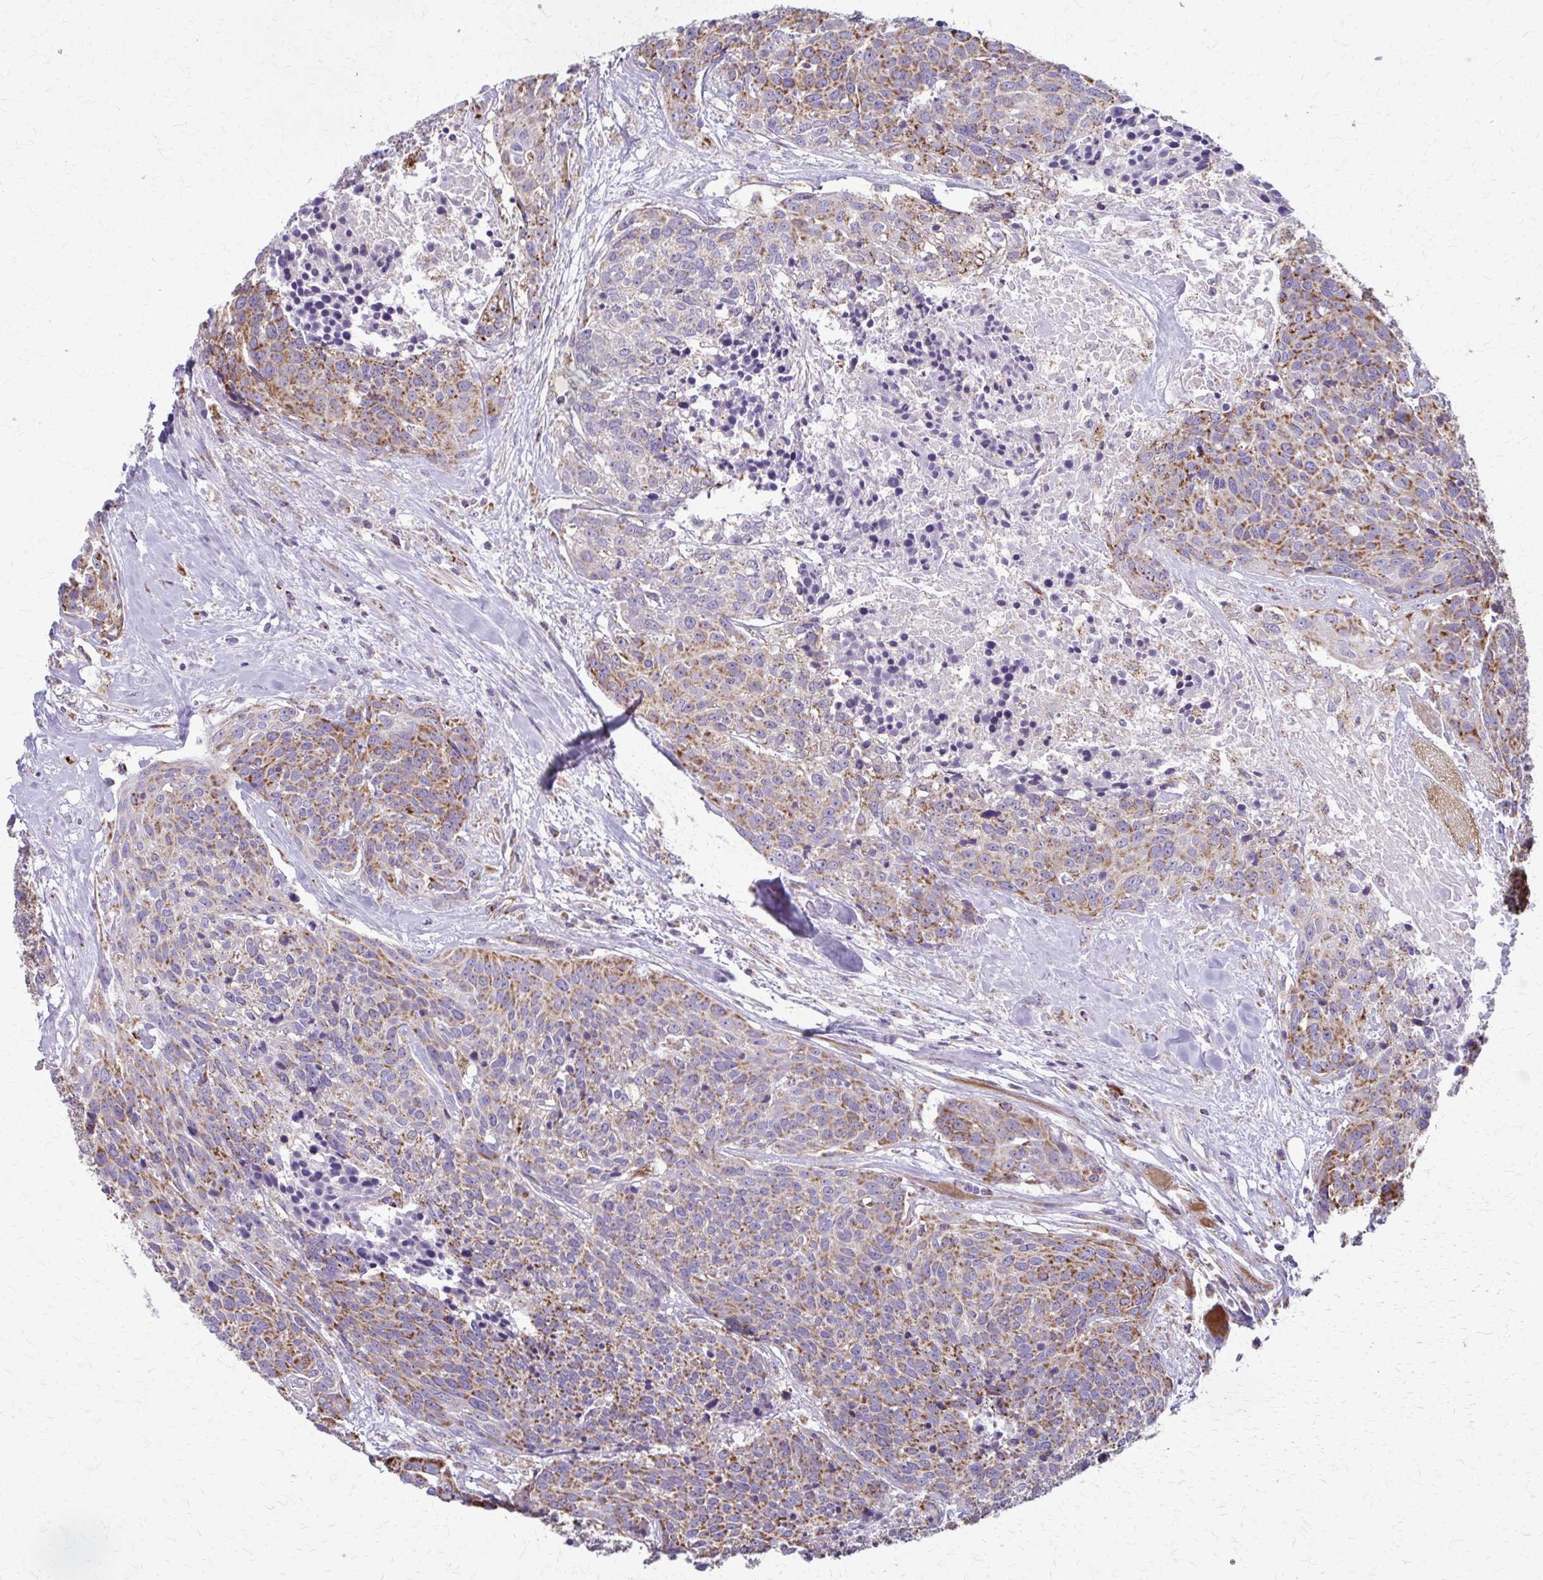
{"staining": {"intensity": "moderate", "quantity": ">75%", "location": "cytoplasmic/membranous"}, "tissue": "head and neck cancer", "cell_type": "Tumor cells", "image_type": "cancer", "snomed": [{"axis": "morphology", "description": "Squamous cell carcinoma, NOS"}, {"axis": "topography", "description": "Oral tissue"}, {"axis": "topography", "description": "Head-Neck"}], "caption": "Immunohistochemical staining of head and neck squamous cell carcinoma demonstrates moderate cytoplasmic/membranous protein staining in approximately >75% of tumor cells.", "gene": "TVP23A", "patient": {"sex": "male", "age": 64}}